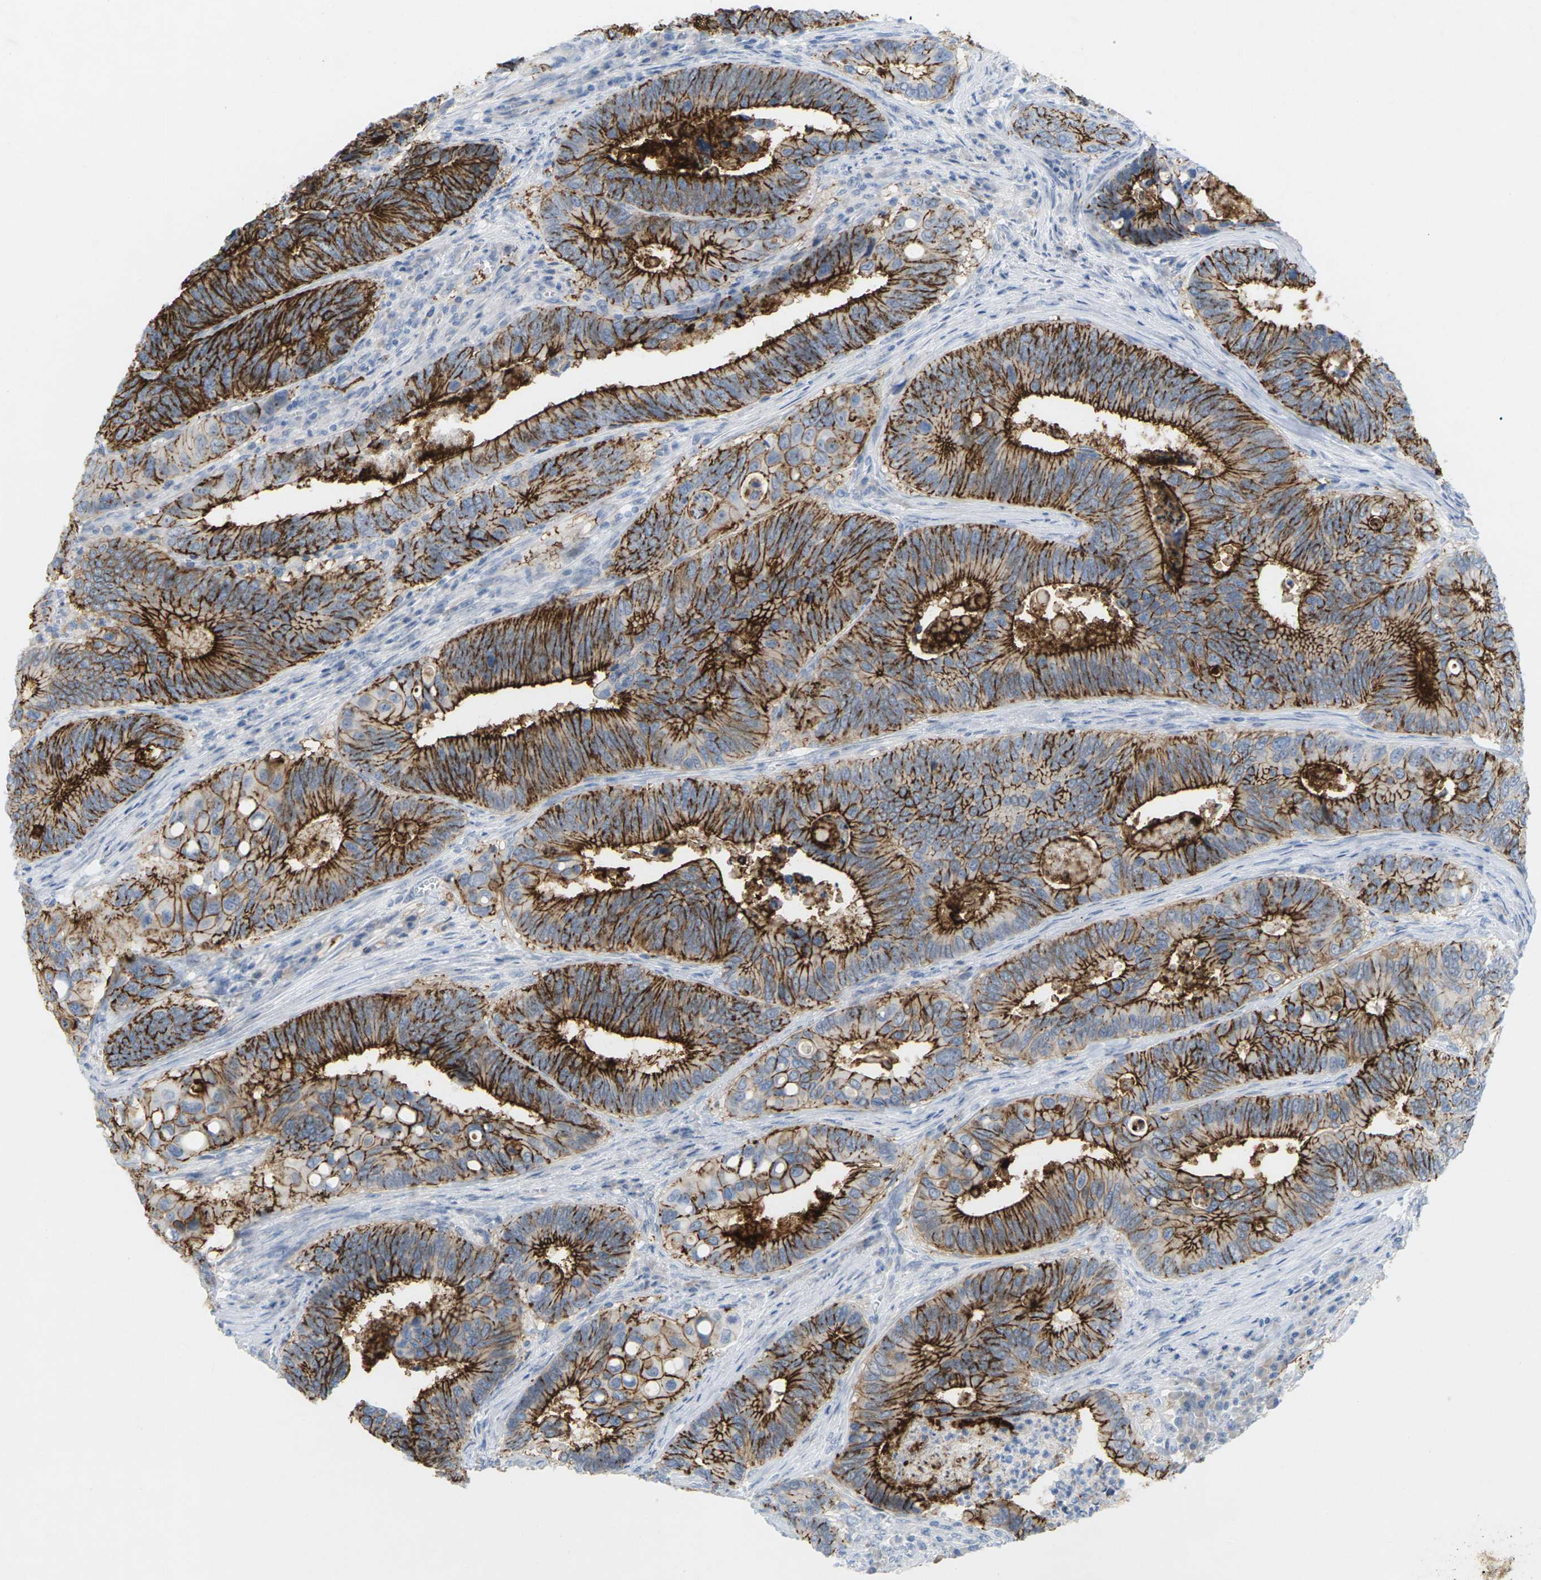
{"staining": {"intensity": "strong", "quantity": ">75%", "location": "cytoplasmic/membranous"}, "tissue": "colorectal cancer", "cell_type": "Tumor cells", "image_type": "cancer", "snomed": [{"axis": "morphology", "description": "Inflammation, NOS"}, {"axis": "morphology", "description": "Adenocarcinoma, NOS"}, {"axis": "topography", "description": "Colon"}], "caption": "Protein expression analysis of colorectal cancer (adenocarcinoma) shows strong cytoplasmic/membranous positivity in about >75% of tumor cells.", "gene": "CLDN3", "patient": {"sex": "male", "age": 72}}